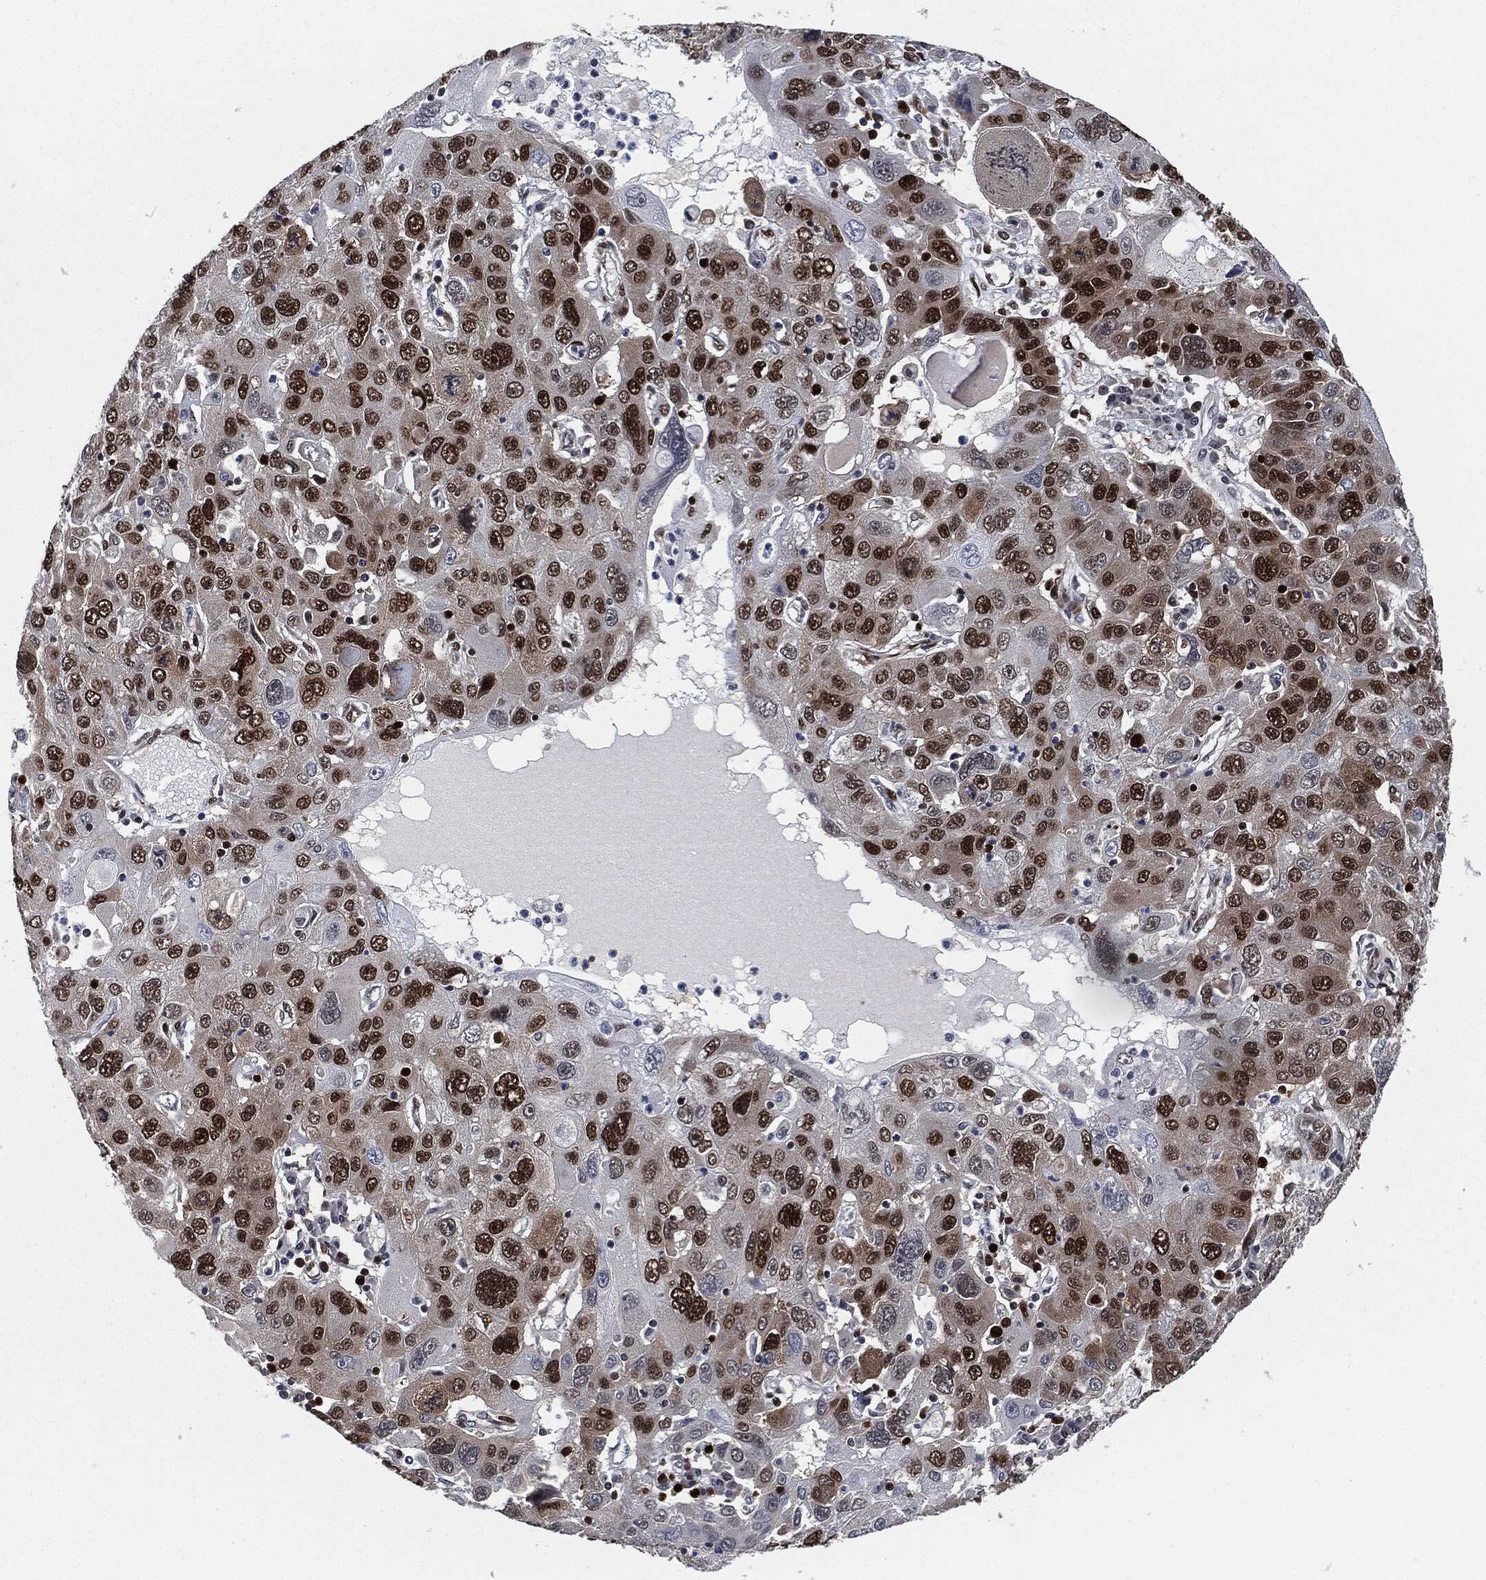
{"staining": {"intensity": "strong", "quantity": "25%-75%", "location": "nuclear"}, "tissue": "stomach cancer", "cell_type": "Tumor cells", "image_type": "cancer", "snomed": [{"axis": "morphology", "description": "Adenocarcinoma, NOS"}, {"axis": "topography", "description": "Stomach"}], "caption": "Stomach cancer stained with a protein marker demonstrates strong staining in tumor cells.", "gene": "PCNA", "patient": {"sex": "male", "age": 56}}